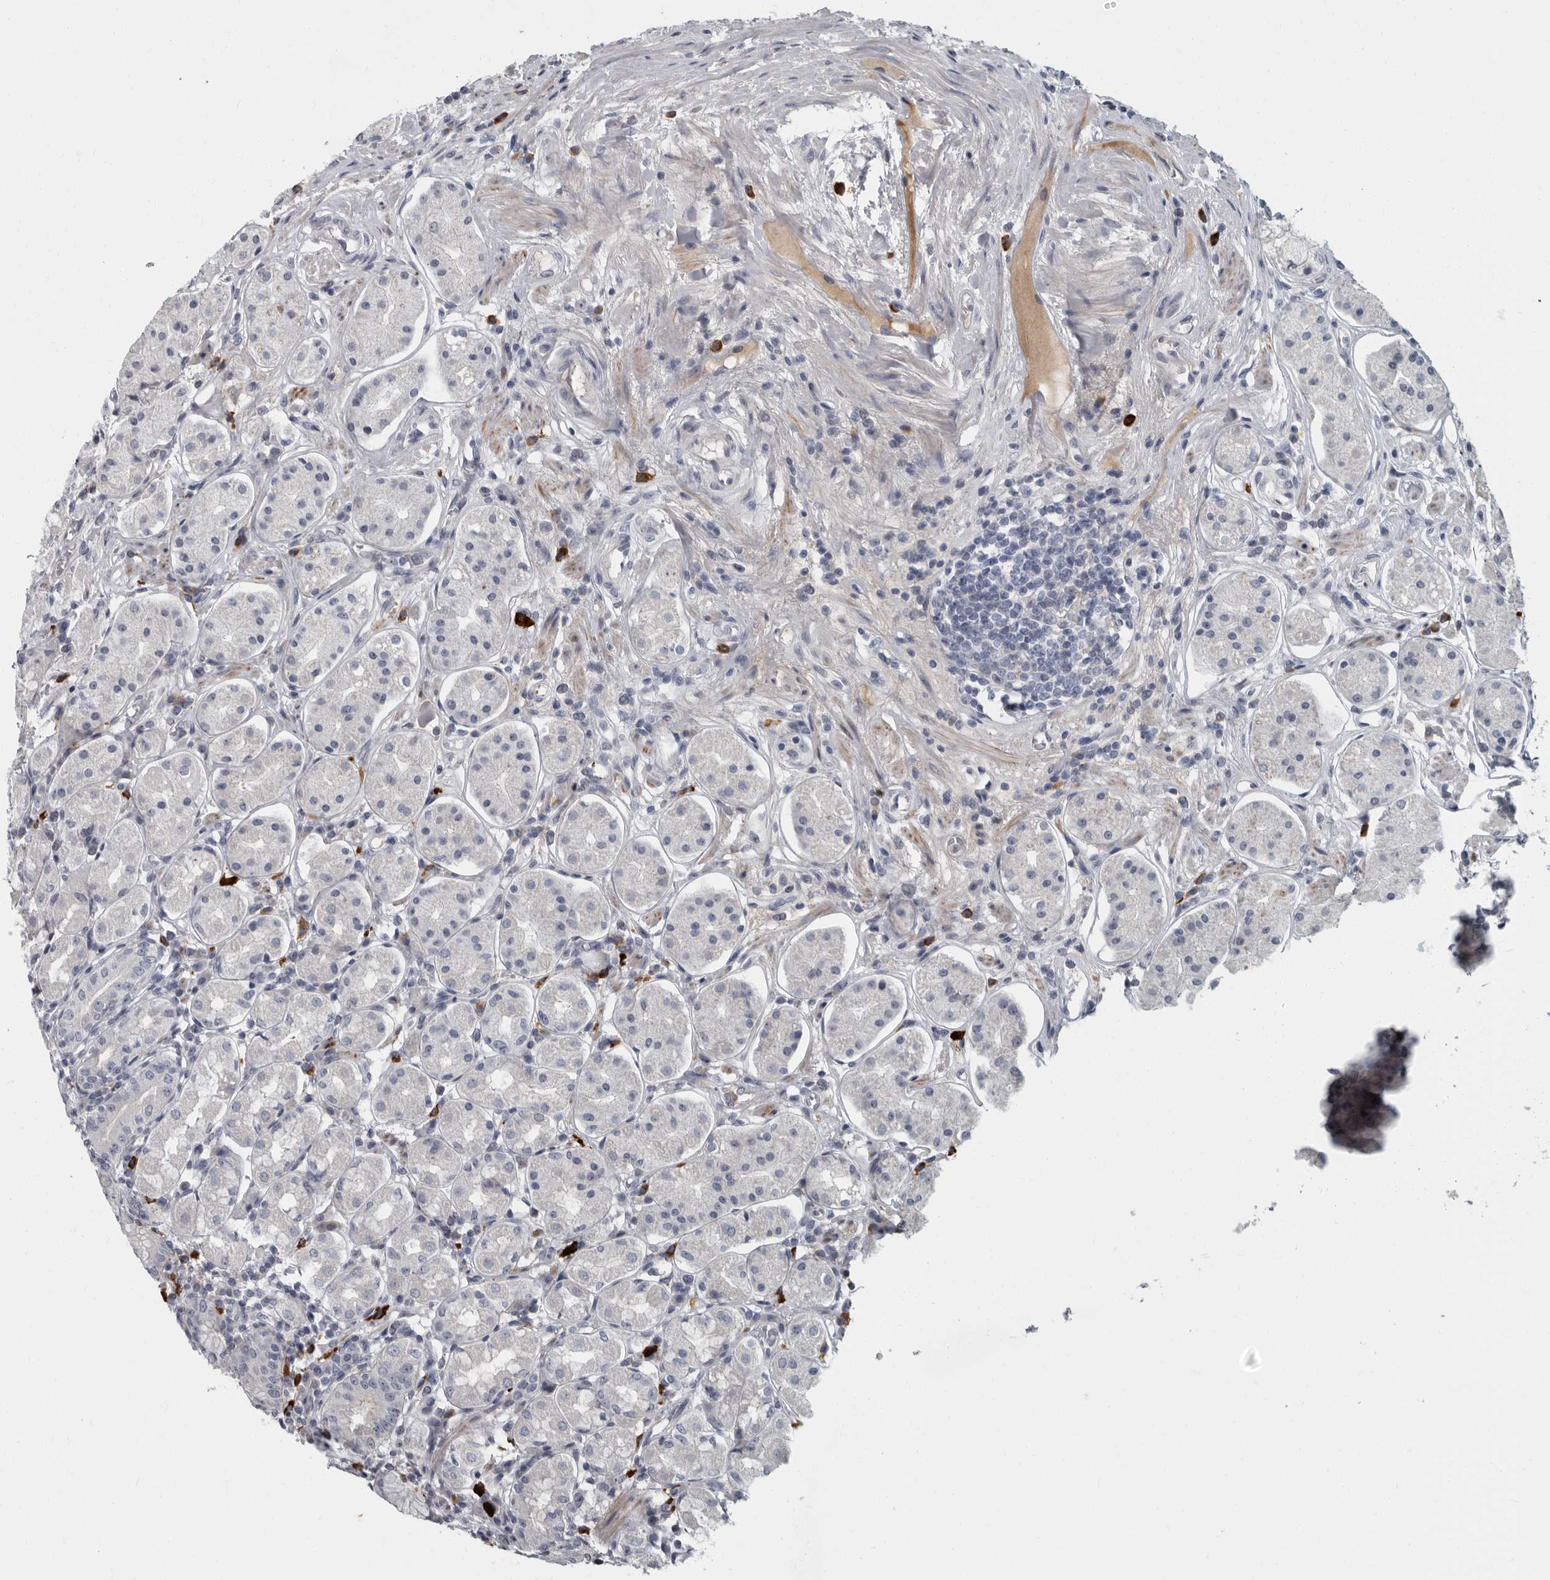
{"staining": {"intensity": "negative", "quantity": "none", "location": "none"}, "tissue": "stomach", "cell_type": "Glandular cells", "image_type": "normal", "snomed": [{"axis": "morphology", "description": "Normal tissue, NOS"}, {"axis": "topography", "description": "Stomach"}, {"axis": "topography", "description": "Stomach, lower"}], "caption": "Human stomach stained for a protein using immunohistochemistry (IHC) demonstrates no staining in glandular cells.", "gene": "SLC25A39", "patient": {"sex": "female", "age": 56}}